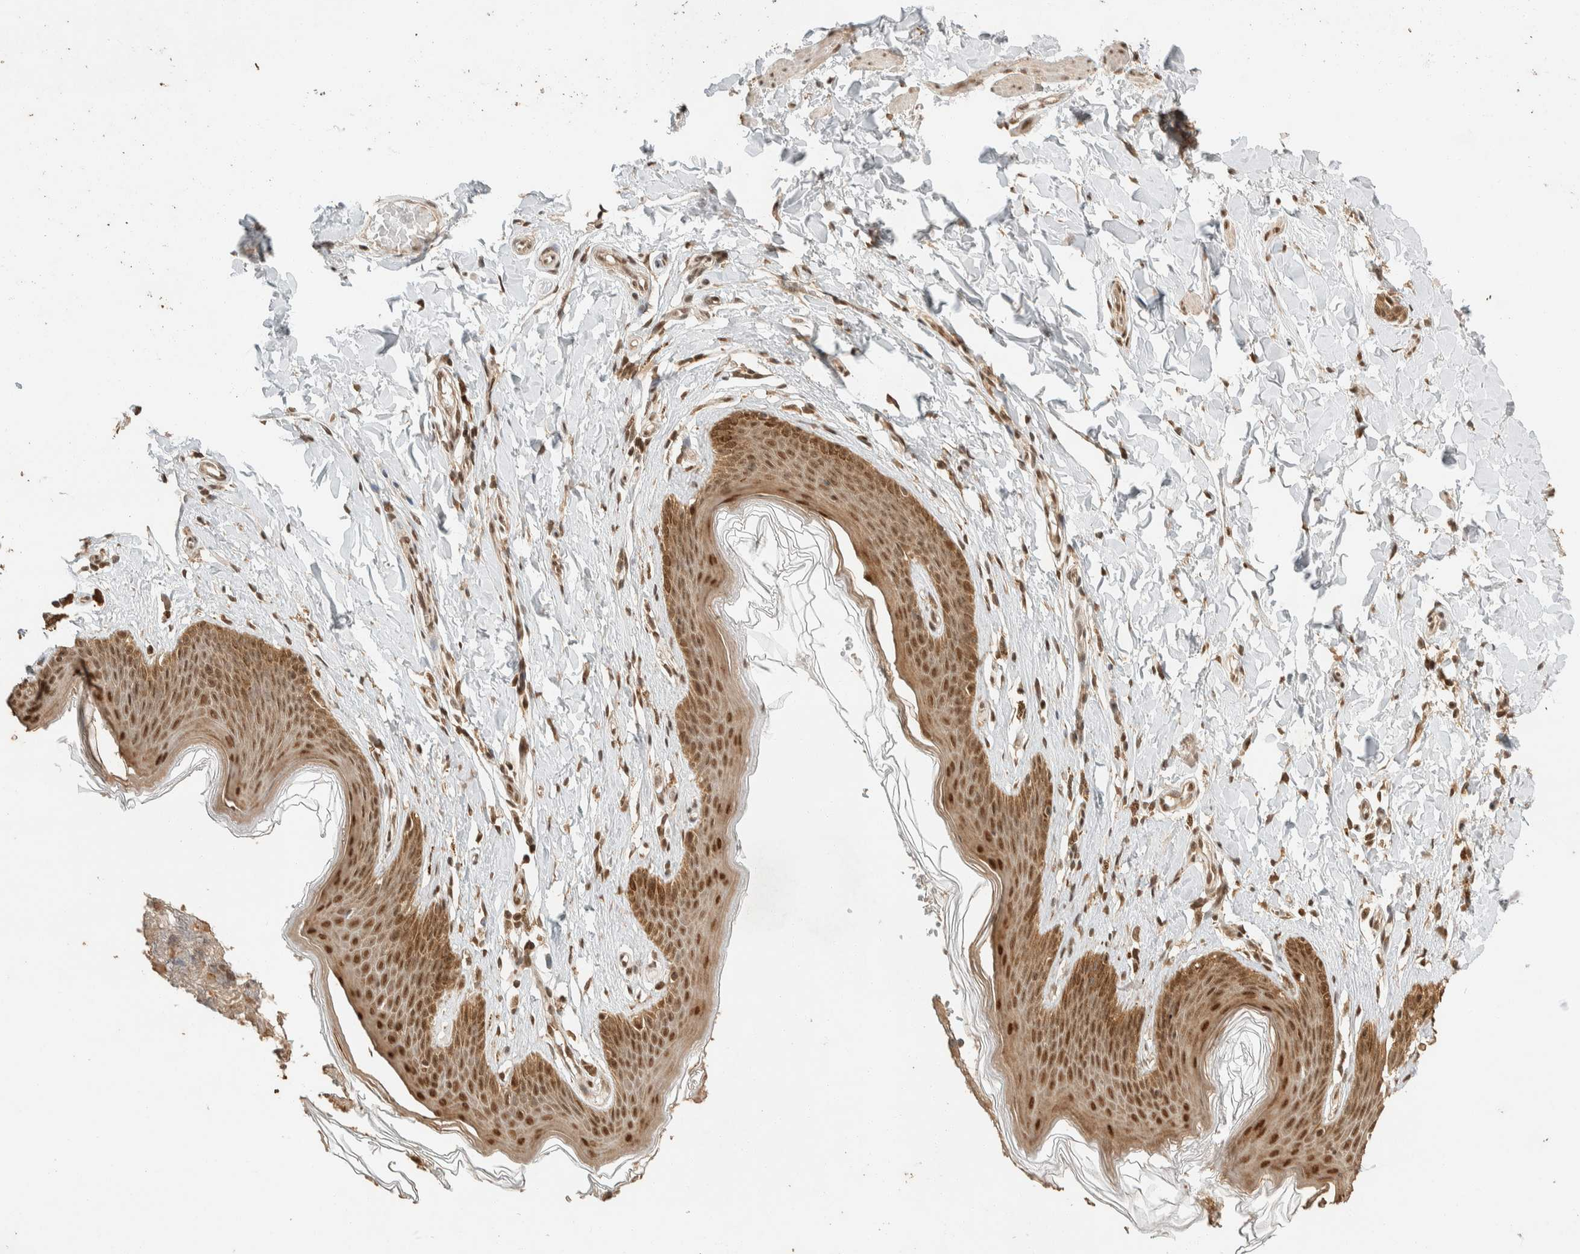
{"staining": {"intensity": "strong", "quantity": ">75%", "location": "cytoplasmic/membranous,nuclear"}, "tissue": "skin", "cell_type": "Epidermal cells", "image_type": "normal", "snomed": [{"axis": "morphology", "description": "Normal tissue, NOS"}, {"axis": "topography", "description": "Vulva"}], "caption": "A brown stain shows strong cytoplasmic/membranous,nuclear positivity of a protein in epidermal cells of unremarkable skin. (IHC, brightfield microscopy, high magnification).", "gene": "ZBTB2", "patient": {"sex": "female", "age": 66}}